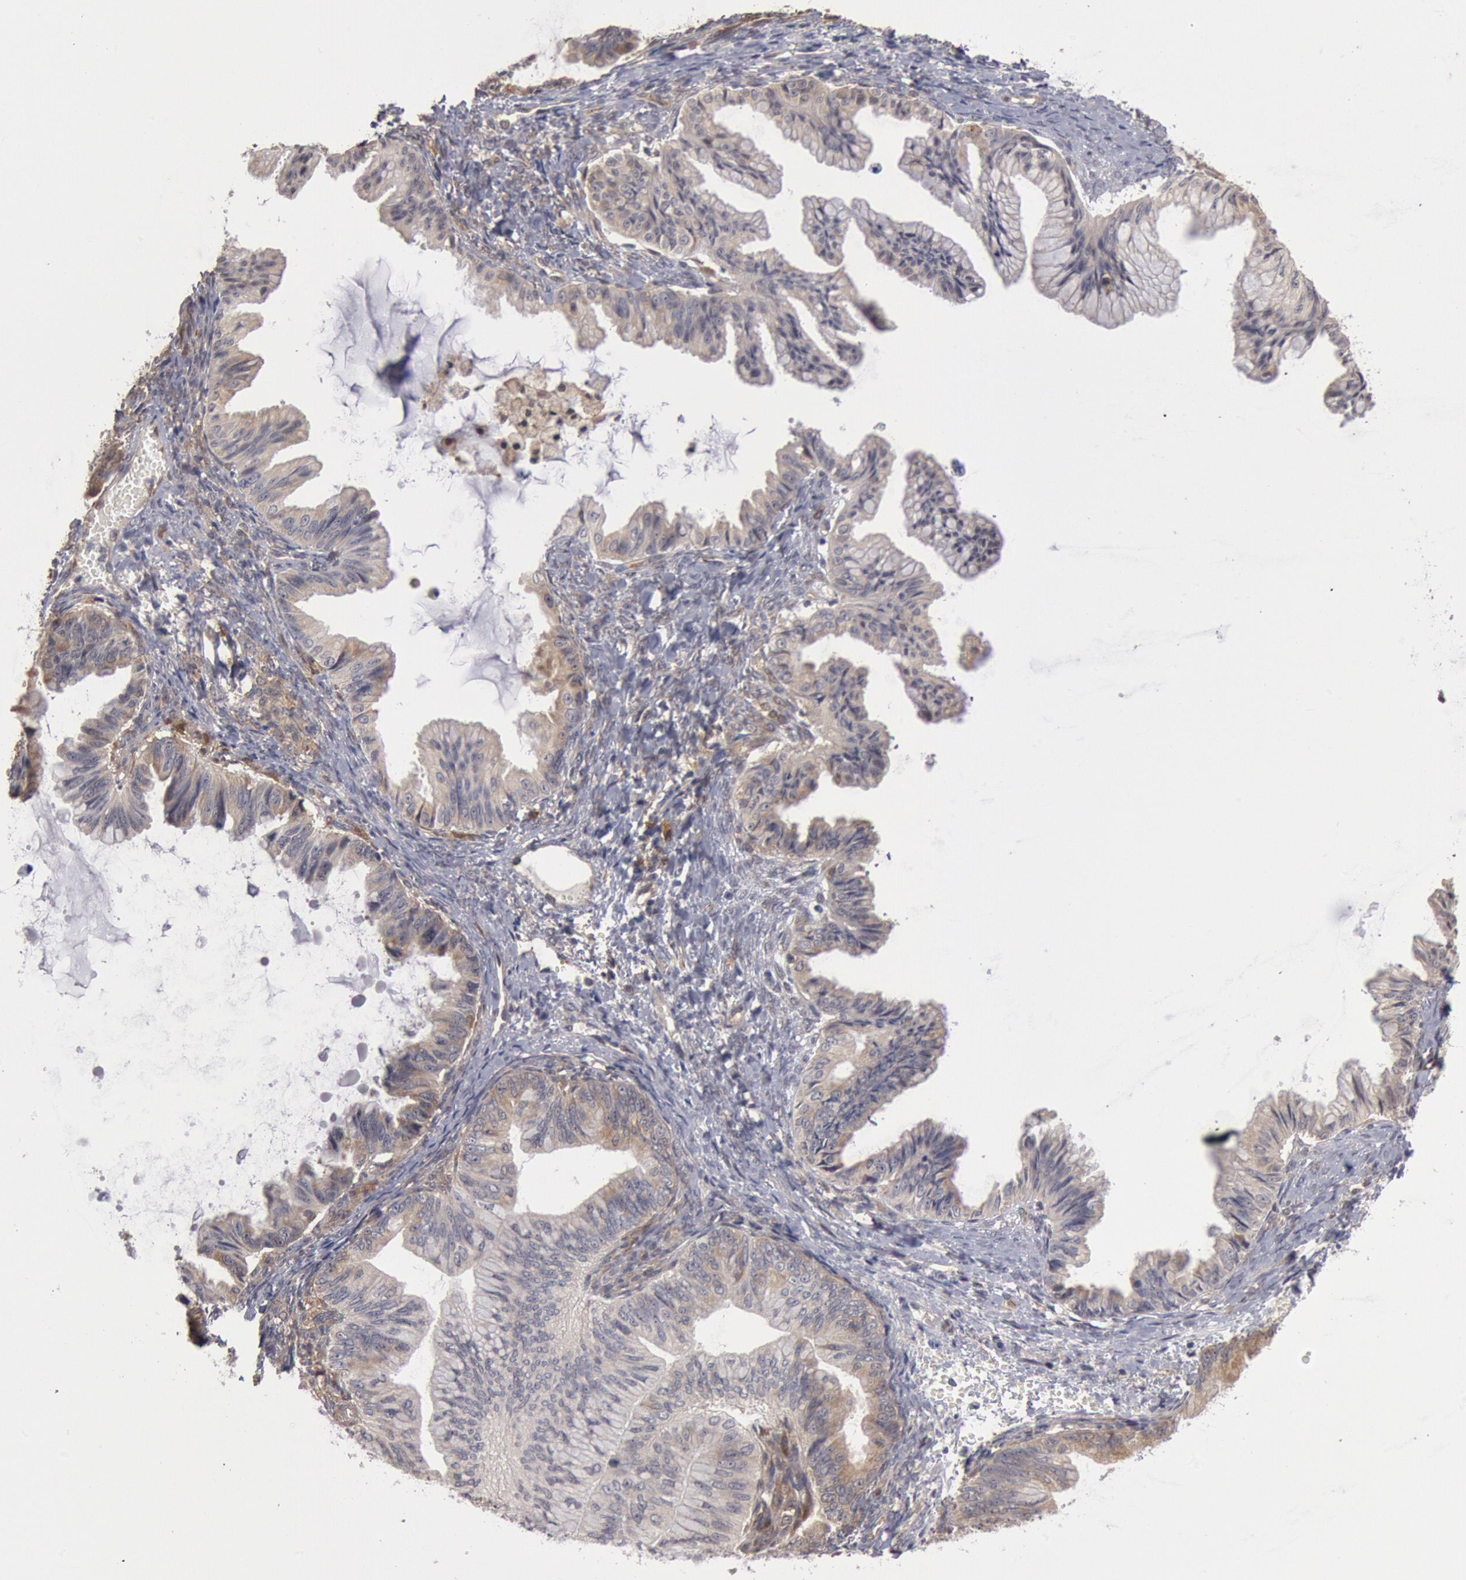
{"staining": {"intensity": "weak", "quantity": "<25%", "location": "cytoplasmic/membranous"}, "tissue": "ovarian cancer", "cell_type": "Tumor cells", "image_type": "cancer", "snomed": [{"axis": "morphology", "description": "Cystadenocarcinoma, mucinous, NOS"}, {"axis": "topography", "description": "Ovary"}], "caption": "This is an IHC image of ovarian cancer (mucinous cystadenocarcinoma). There is no staining in tumor cells.", "gene": "DNAJA1", "patient": {"sex": "female", "age": 36}}